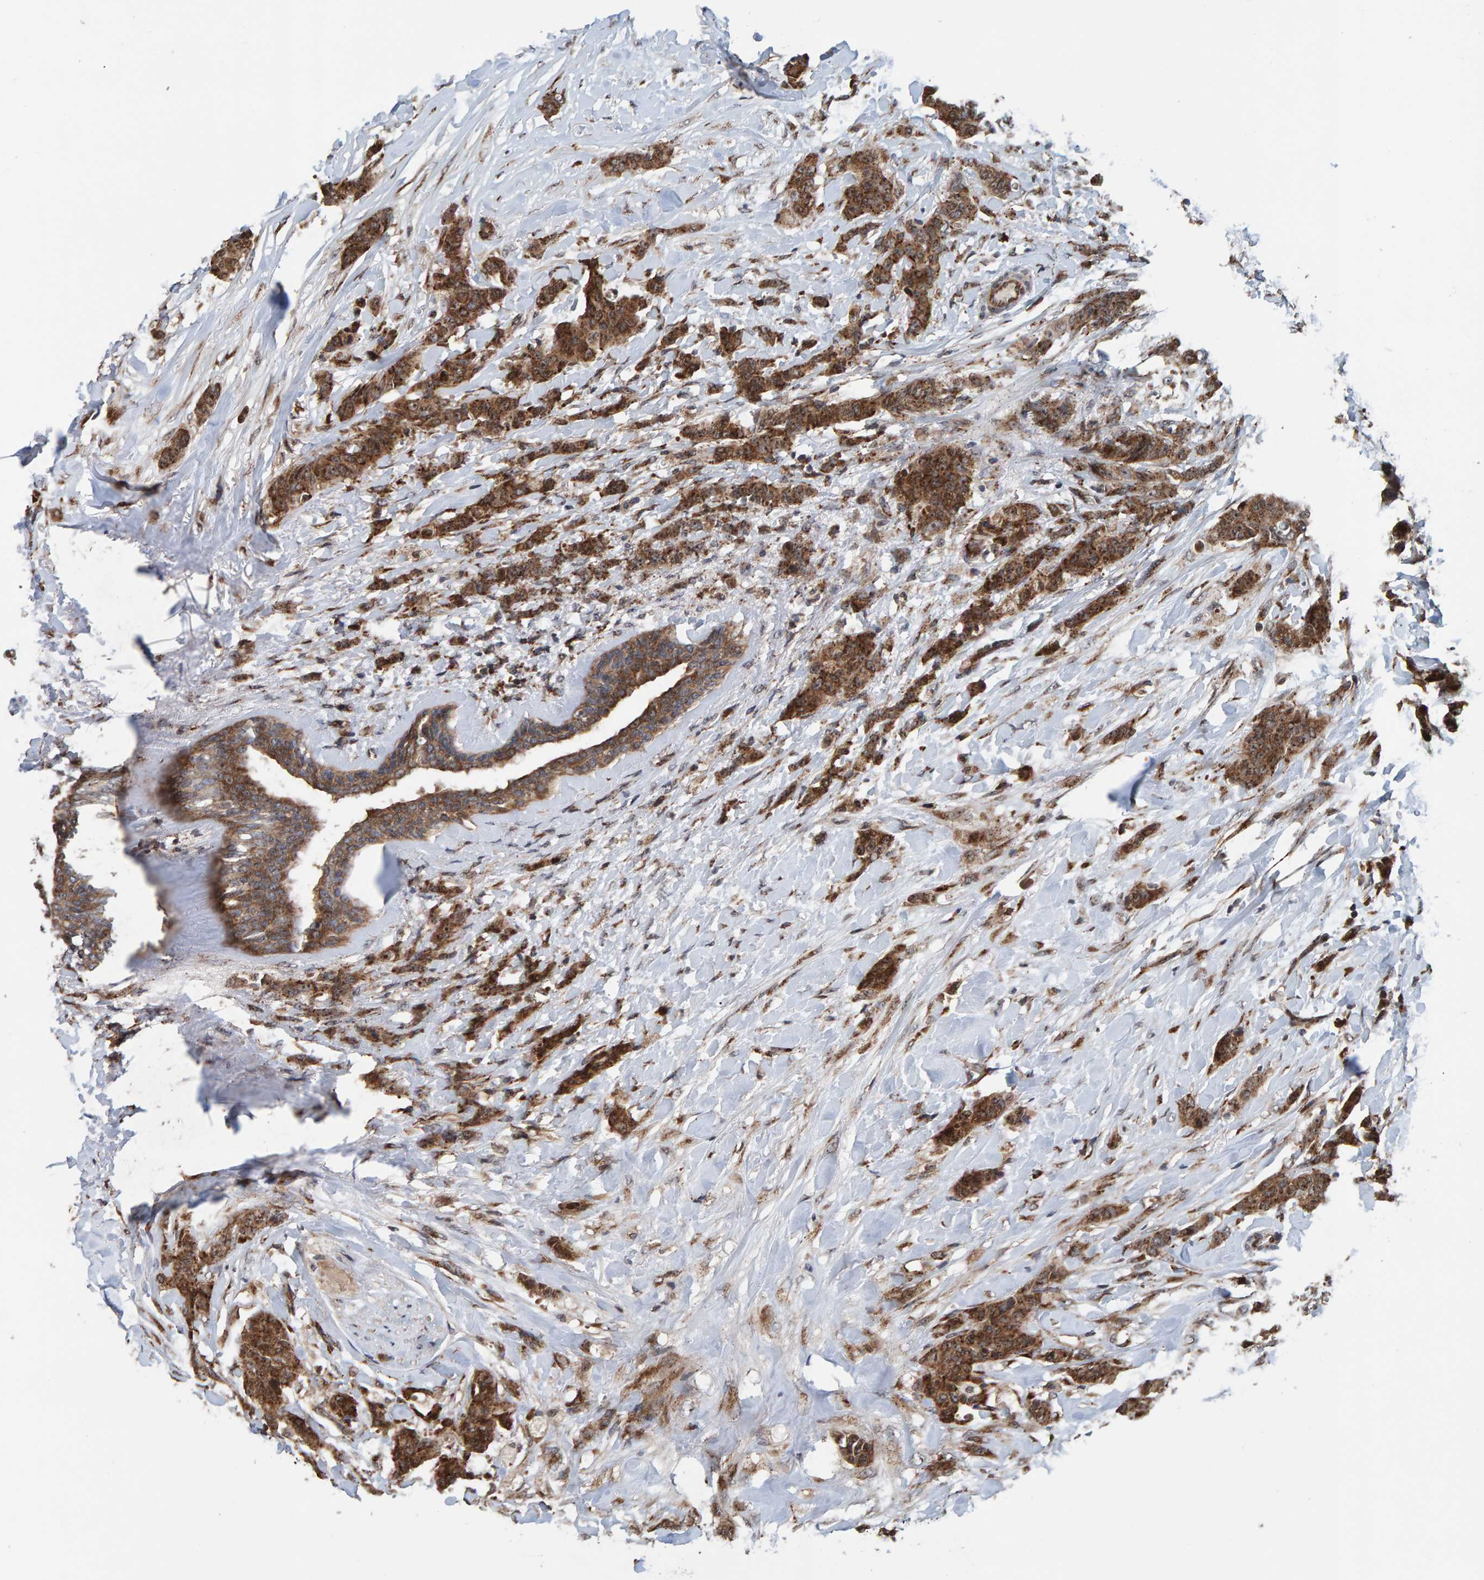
{"staining": {"intensity": "moderate", "quantity": ">75%", "location": "cytoplasmic/membranous"}, "tissue": "breast cancer", "cell_type": "Tumor cells", "image_type": "cancer", "snomed": [{"axis": "morphology", "description": "Normal tissue, NOS"}, {"axis": "morphology", "description": "Duct carcinoma"}, {"axis": "topography", "description": "Breast"}], "caption": "Intraductal carcinoma (breast) was stained to show a protein in brown. There is medium levels of moderate cytoplasmic/membranous staining in about >75% of tumor cells.", "gene": "CCDC25", "patient": {"sex": "female", "age": 40}}